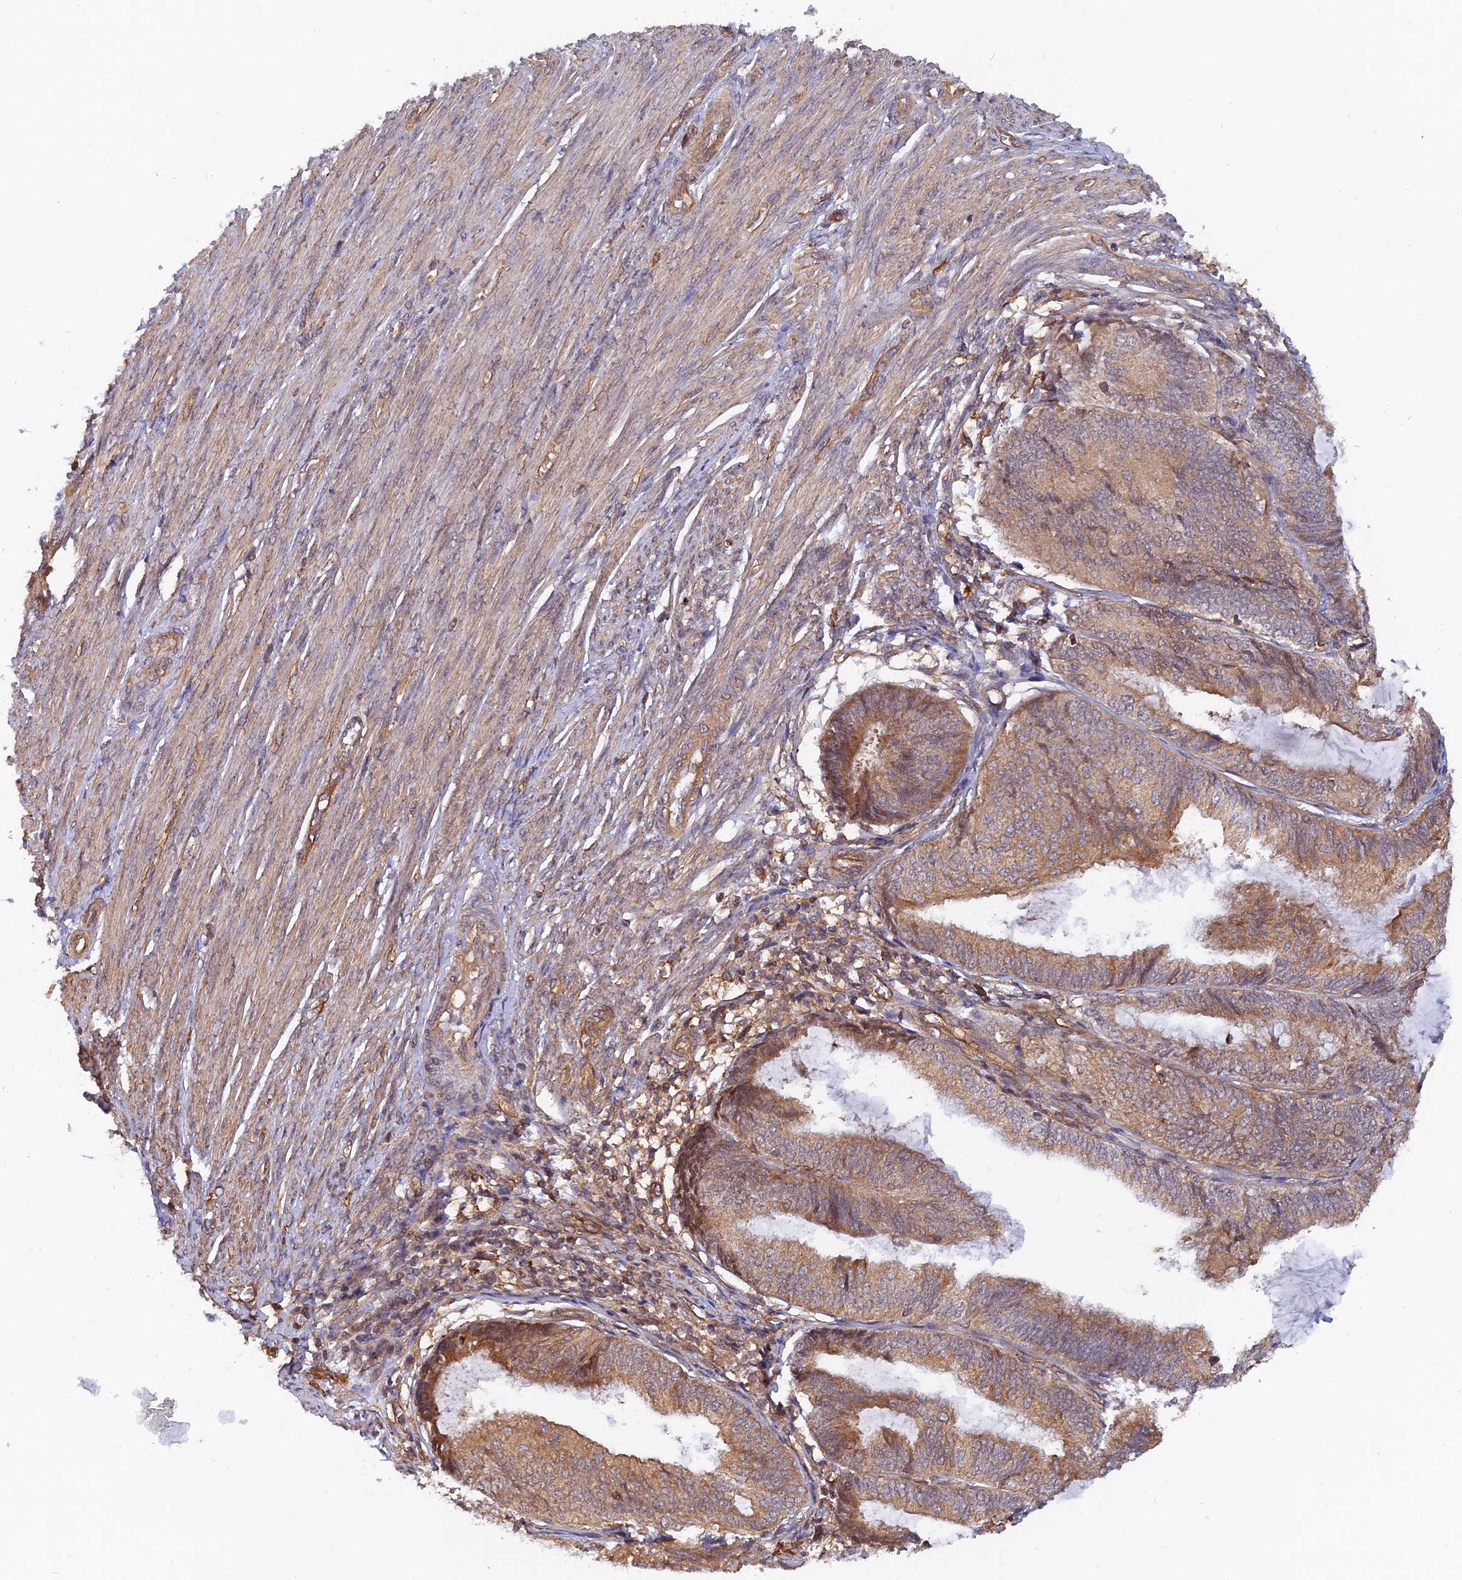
{"staining": {"intensity": "moderate", "quantity": "25%-75%", "location": "cytoplasmic/membranous"}, "tissue": "endometrial cancer", "cell_type": "Tumor cells", "image_type": "cancer", "snomed": [{"axis": "morphology", "description": "Adenocarcinoma, NOS"}, {"axis": "topography", "description": "Endometrium"}], "caption": "Immunohistochemical staining of endometrial adenocarcinoma reveals medium levels of moderate cytoplasmic/membranous positivity in approximately 25%-75% of tumor cells.", "gene": "WDR41", "patient": {"sex": "female", "age": 81}}